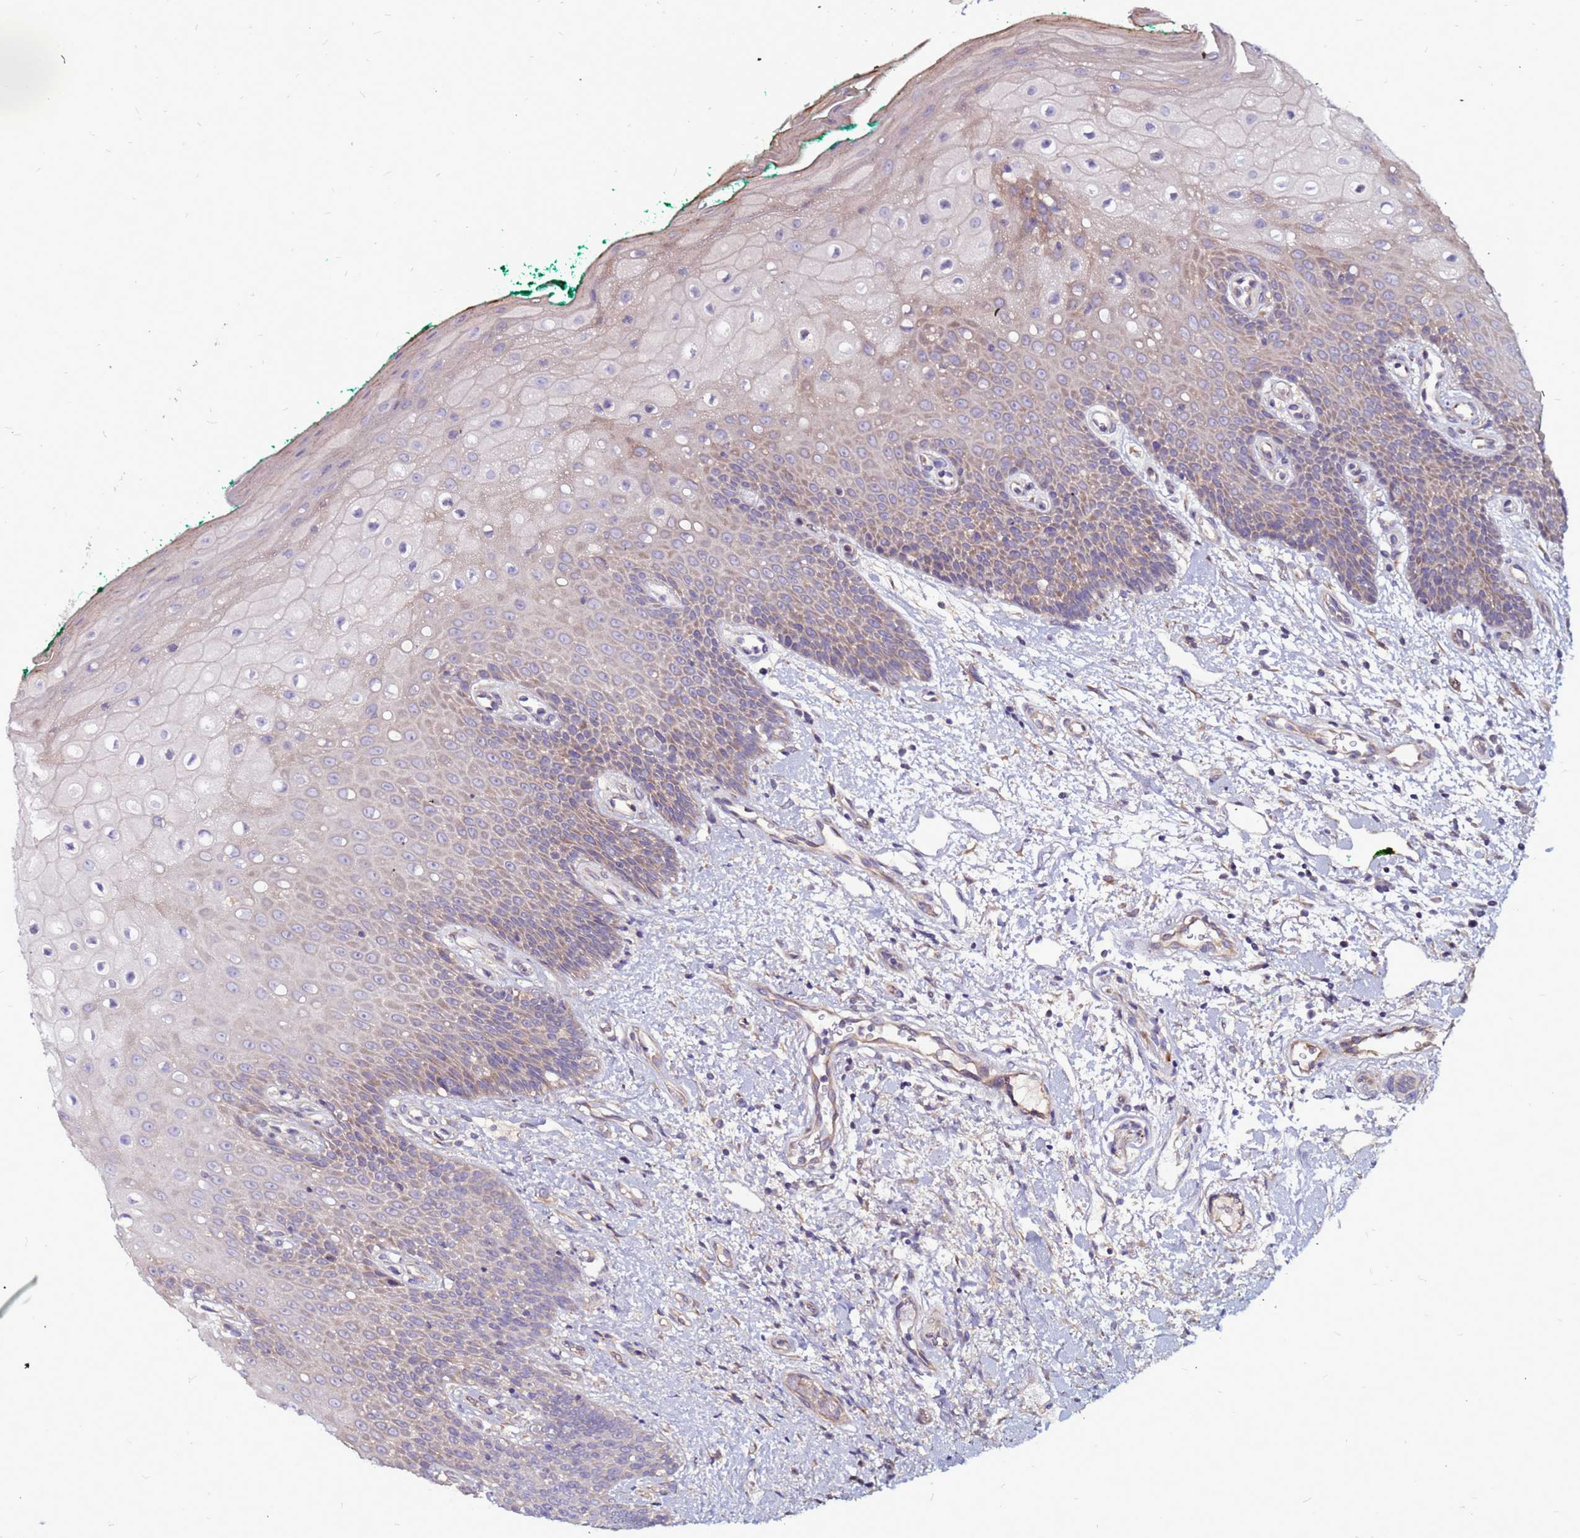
{"staining": {"intensity": "moderate", "quantity": "25%-75%", "location": "cytoplasmic/membranous"}, "tissue": "oral mucosa", "cell_type": "Squamous epithelial cells", "image_type": "normal", "snomed": [{"axis": "morphology", "description": "Normal tissue, NOS"}, {"axis": "topography", "description": "Skeletal muscle"}, {"axis": "topography", "description": "Oral tissue"}, {"axis": "topography", "description": "Salivary gland"}, {"axis": "topography", "description": "Peripheral nerve tissue"}], "caption": "Oral mucosa stained with DAB (3,3'-diaminobenzidine) IHC shows medium levels of moderate cytoplasmic/membranous positivity in approximately 25%-75% of squamous epithelial cells.", "gene": "GPN3", "patient": {"sex": "male", "age": 54}}